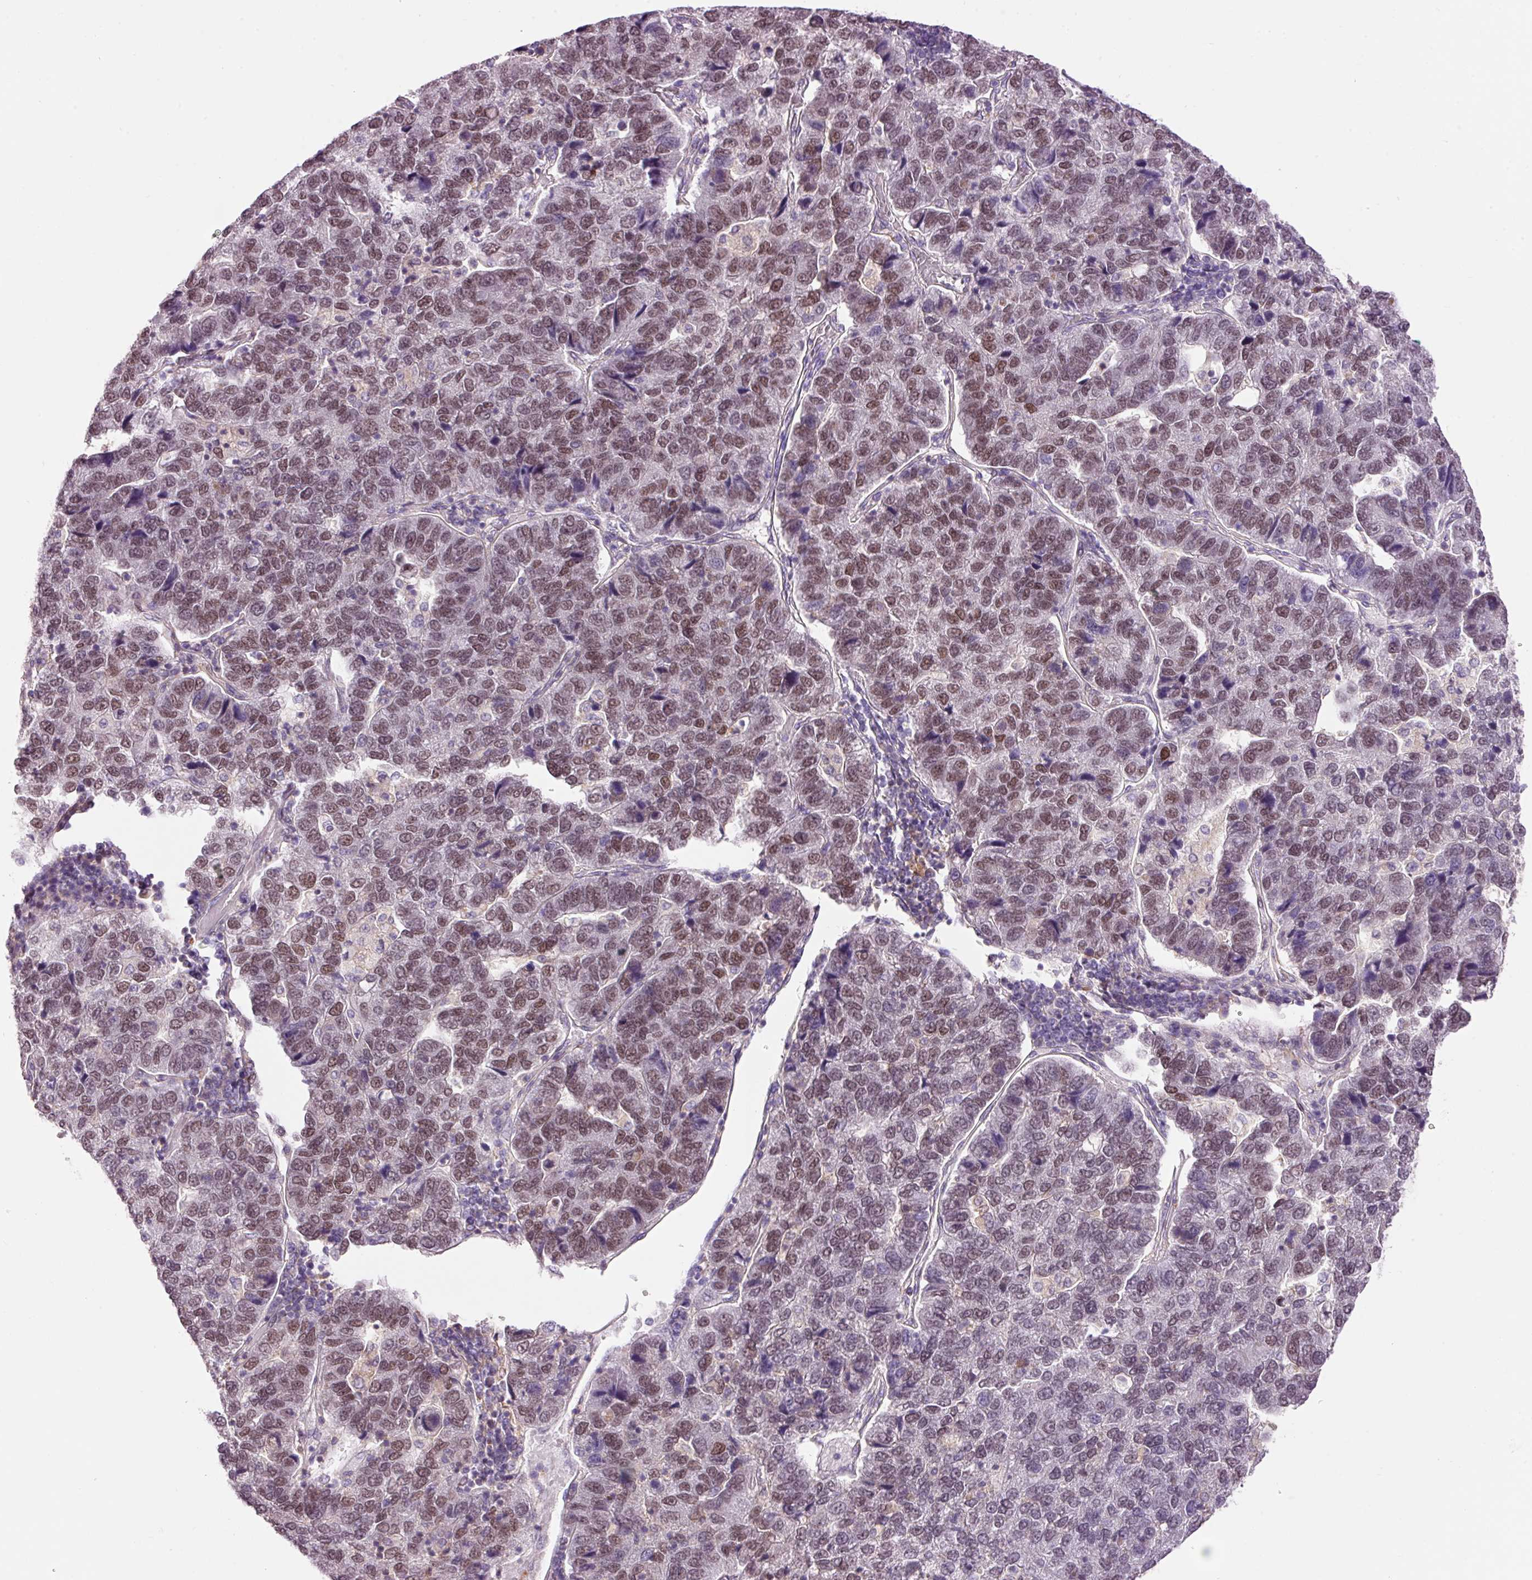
{"staining": {"intensity": "moderate", "quantity": "25%-75%", "location": "nuclear"}, "tissue": "pancreatic cancer", "cell_type": "Tumor cells", "image_type": "cancer", "snomed": [{"axis": "morphology", "description": "Adenocarcinoma, NOS"}, {"axis": "topography", "description": "Pancreas"}], "caption": "This histopathology image exhibits immunohistochemistry (IHC) staining of pancreatic cancer (adenocarcinoma), with medium moderate nuclear staining in approximately 25%-75% of tumor cells.", "gene": "HNF1A", "patient": {"sex": "female", "age": 61}}